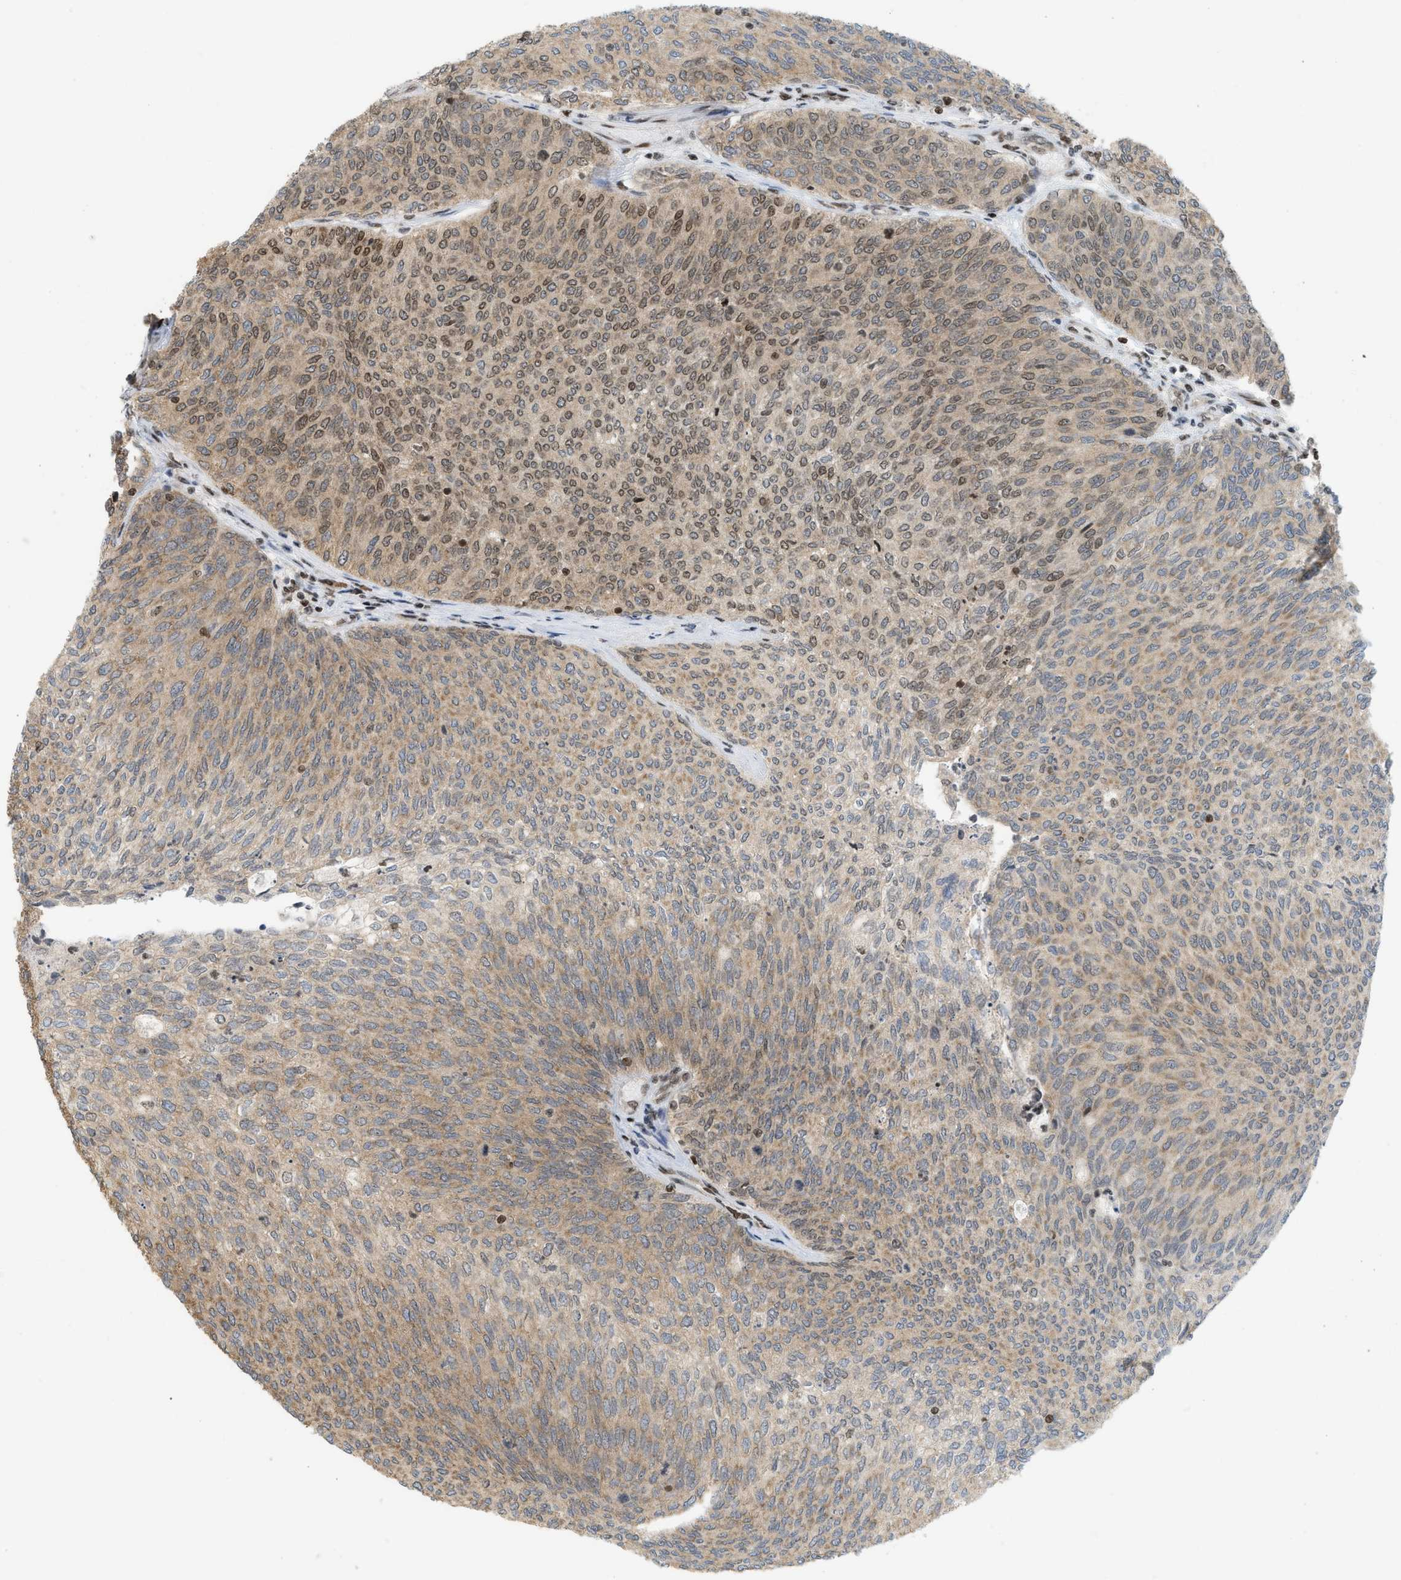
{"staining": {"intensity": "moderate", "quantity": "25%-75%", "location": "cytoplasmic/membranous"}, "tissue": "urothelial cancer", "cell_type": "Tumor cells", "image_type": "cancer", "snomed": [{"axis": "morphology", "description": "Urothelial carcinoma, Low grade"}, {"axis": "topography", "description": "Urinary bladder"}], "caption": "A histopathology image showing moderate cytoplasmic/membranous positivity in approximately 25%-75% of tumor cells in urothelial cancer, as visualized by brown immunohistochemical staining.", "gene": "ZNF22", "patient": {"sex": "female", "age": 79}}